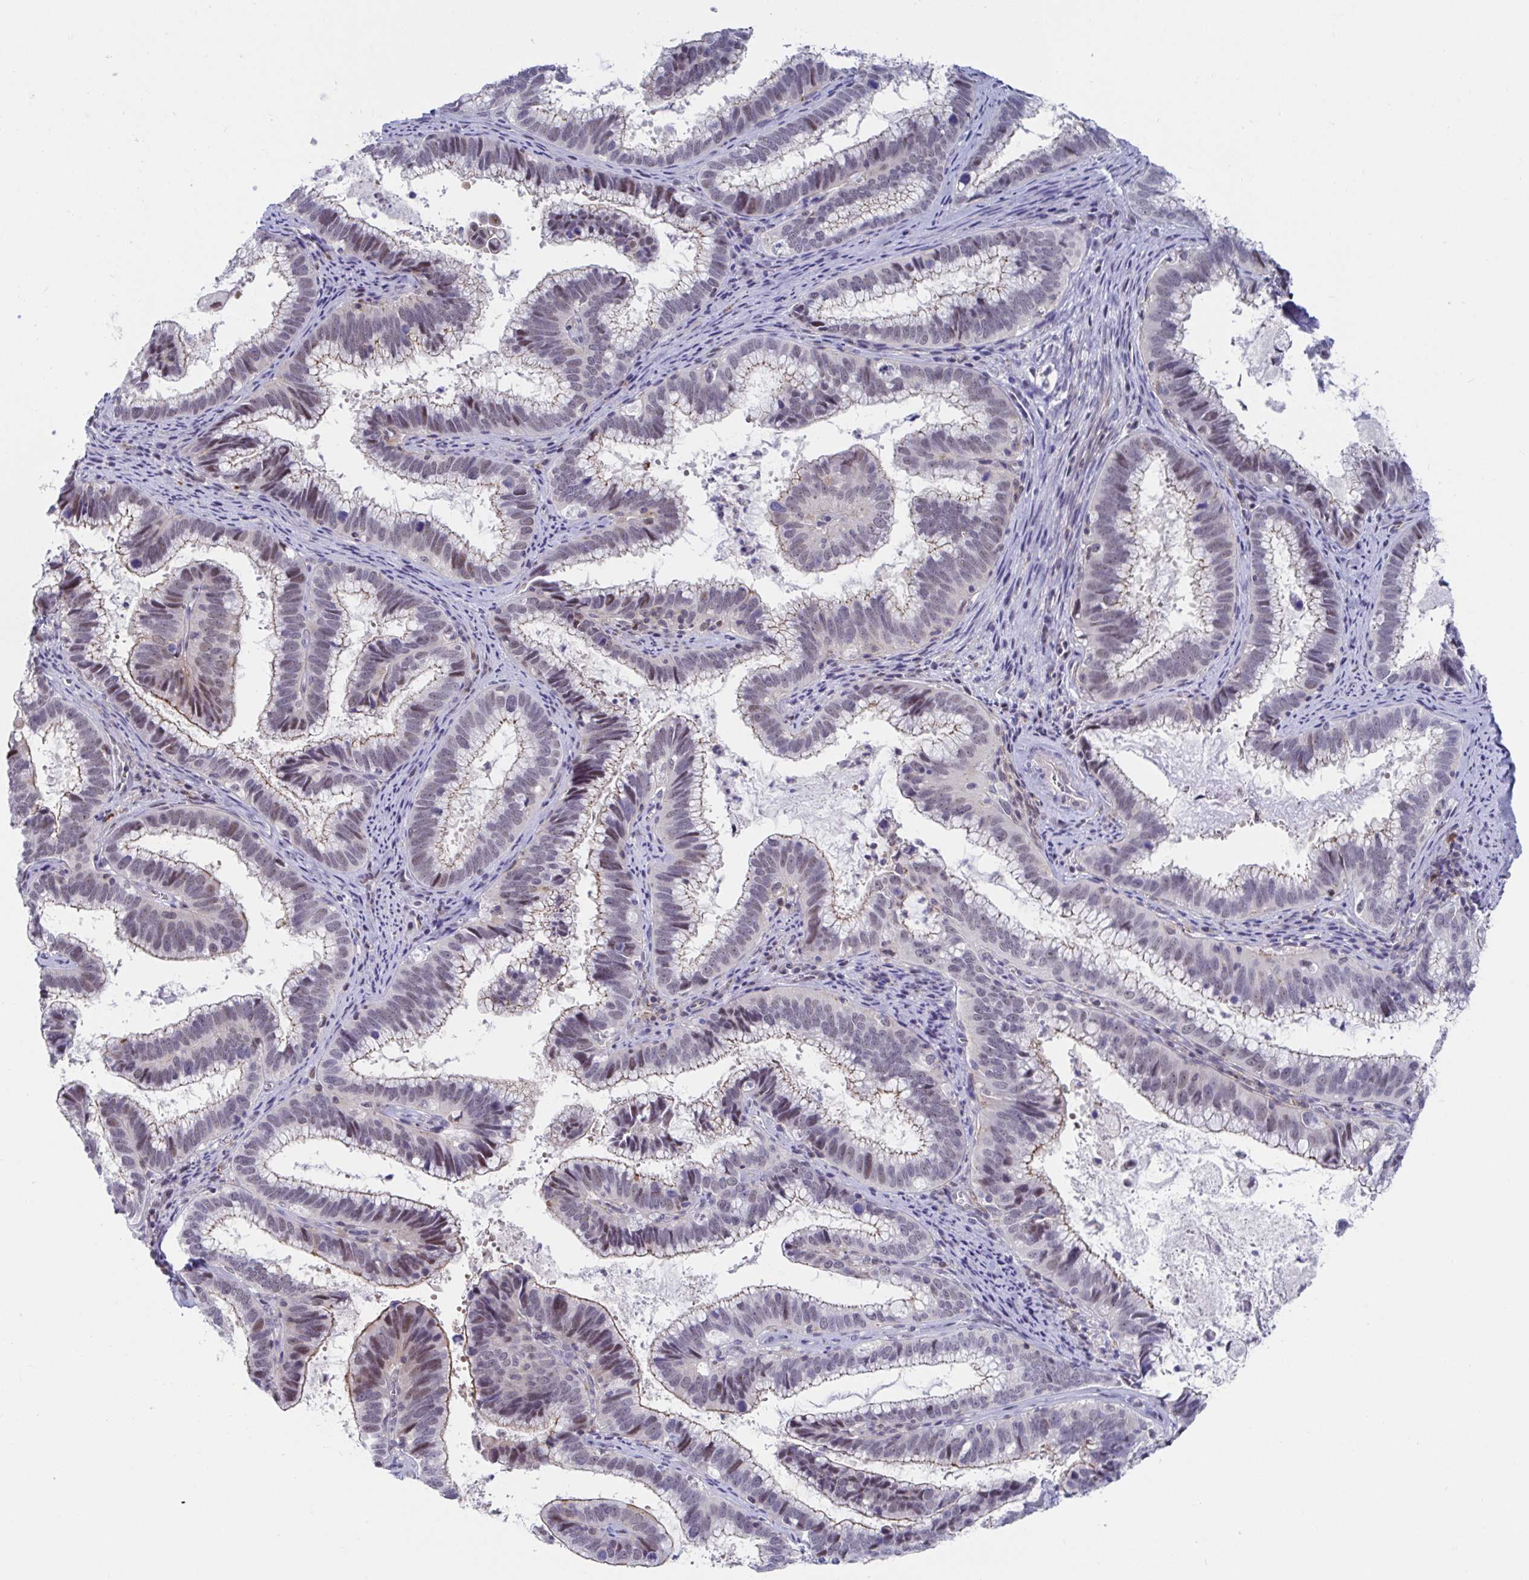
{"staining": {"intensity": "moderate", "quantity": "25%-75%", "location": "cytoplasmic/membranous,nuclear"}, "tissue": "cervical cancer", "cell_type": "Tumor cells", "image_type": "cancer", "snomed": [{"axis": "morphology", "description": "Adenocarcinoma, NOS"}, {"axis": "topography", "description": "Cervix"}], "caption": "Tumor cells demonstrate moderate cytoplasmic/membranous and nuclear staining in approximately 25%-75% of cells in cervical cancer (adenocarcinoma). (Brightfield microscopy of DAB IHC at high magnification).", "gene": "WDR72", "patient": {"sex": "female", "age": 61}}